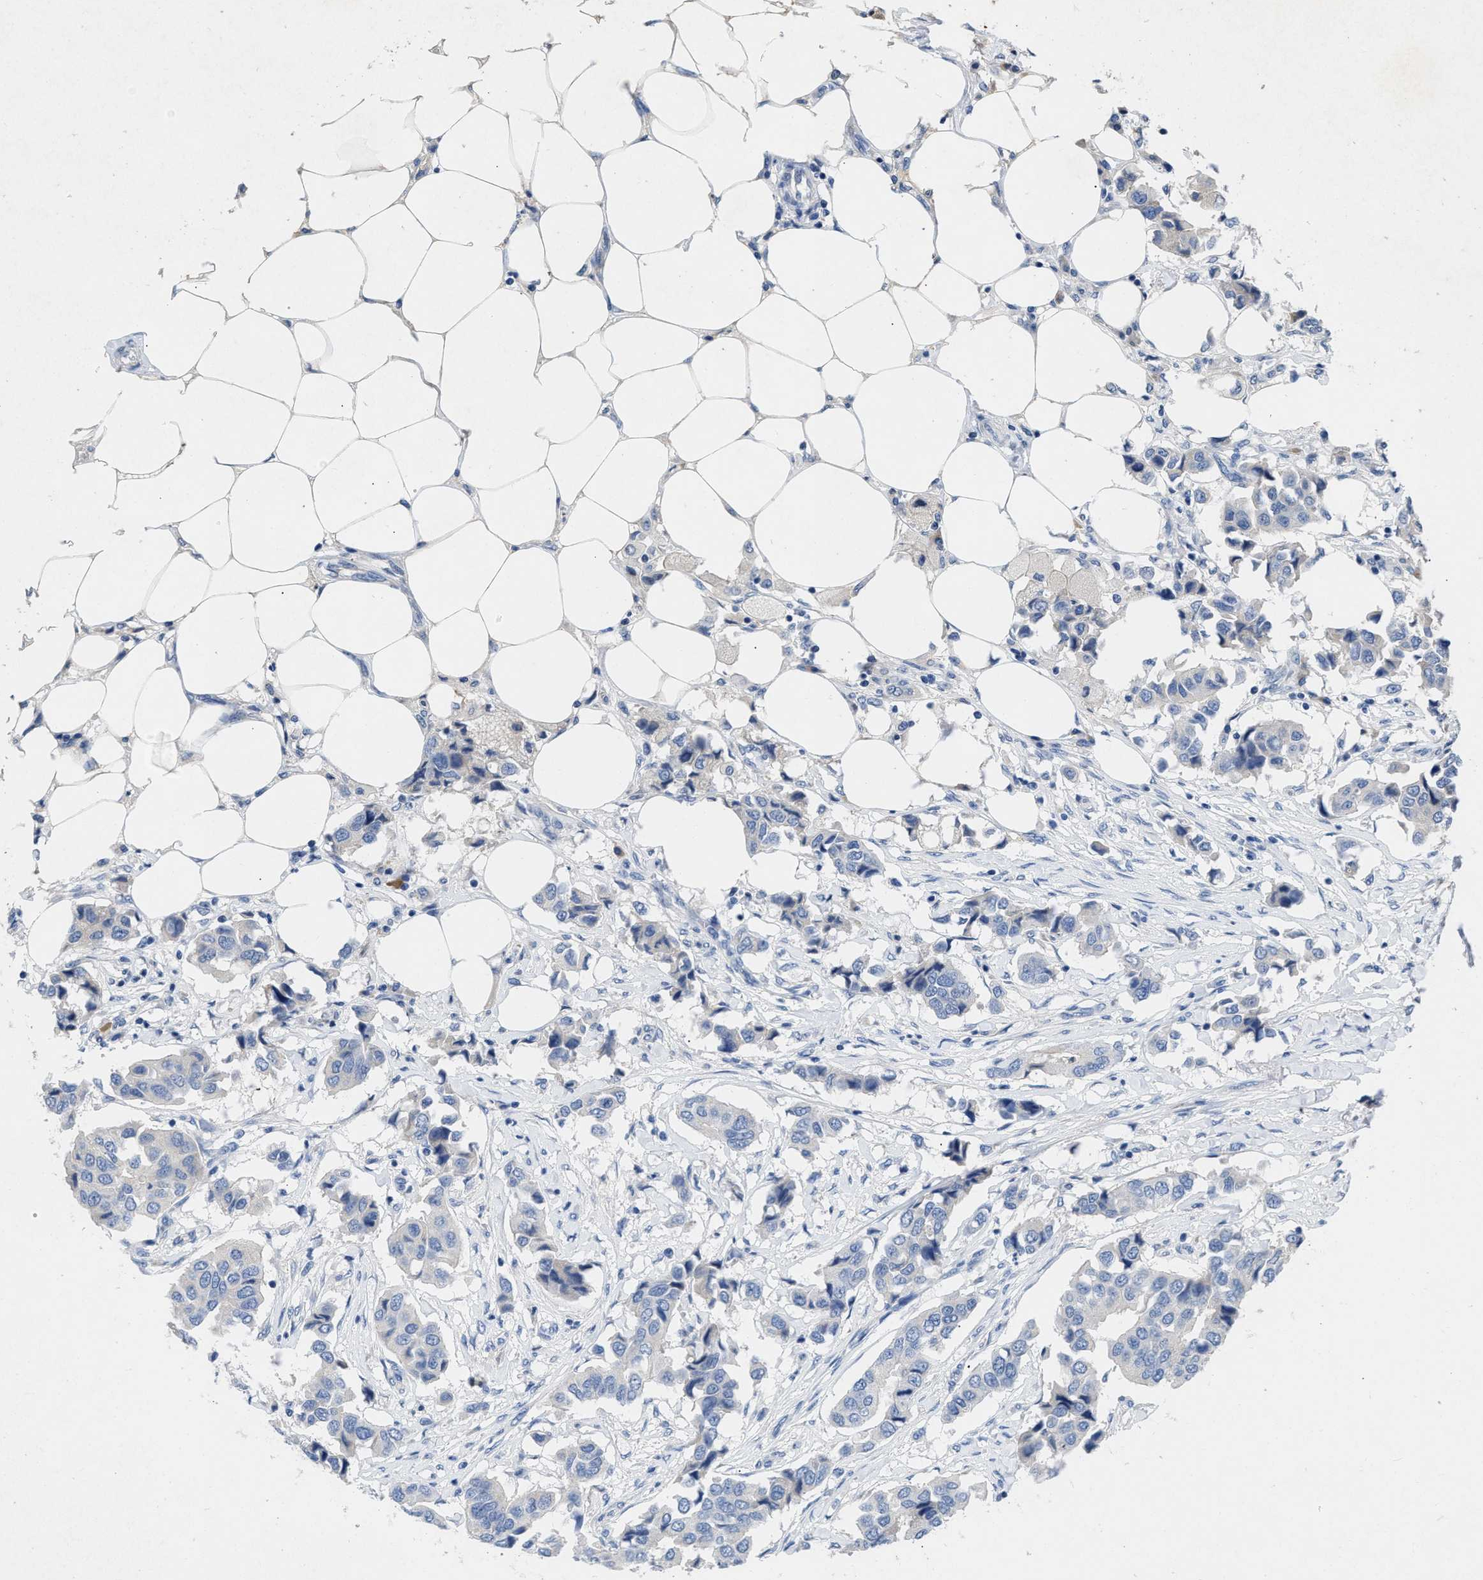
{"staining": {"intensity": "negative", "quantity": "none", "location": "none"}, "tissue": "breast cancer", "cell_type": "Tumor cells", "image_type": "cancer", "snomed": [{"axis": "morphology", "description": "Duct carcinoma"}, {"axis": "topography", "description": "Breast"}], "caption": "Breast cancer was stained to show a protein in brown. There is no significant expression in tumor cells.", "gene": "VPS4A", "patient": {"sex": "female", "age": 80}}